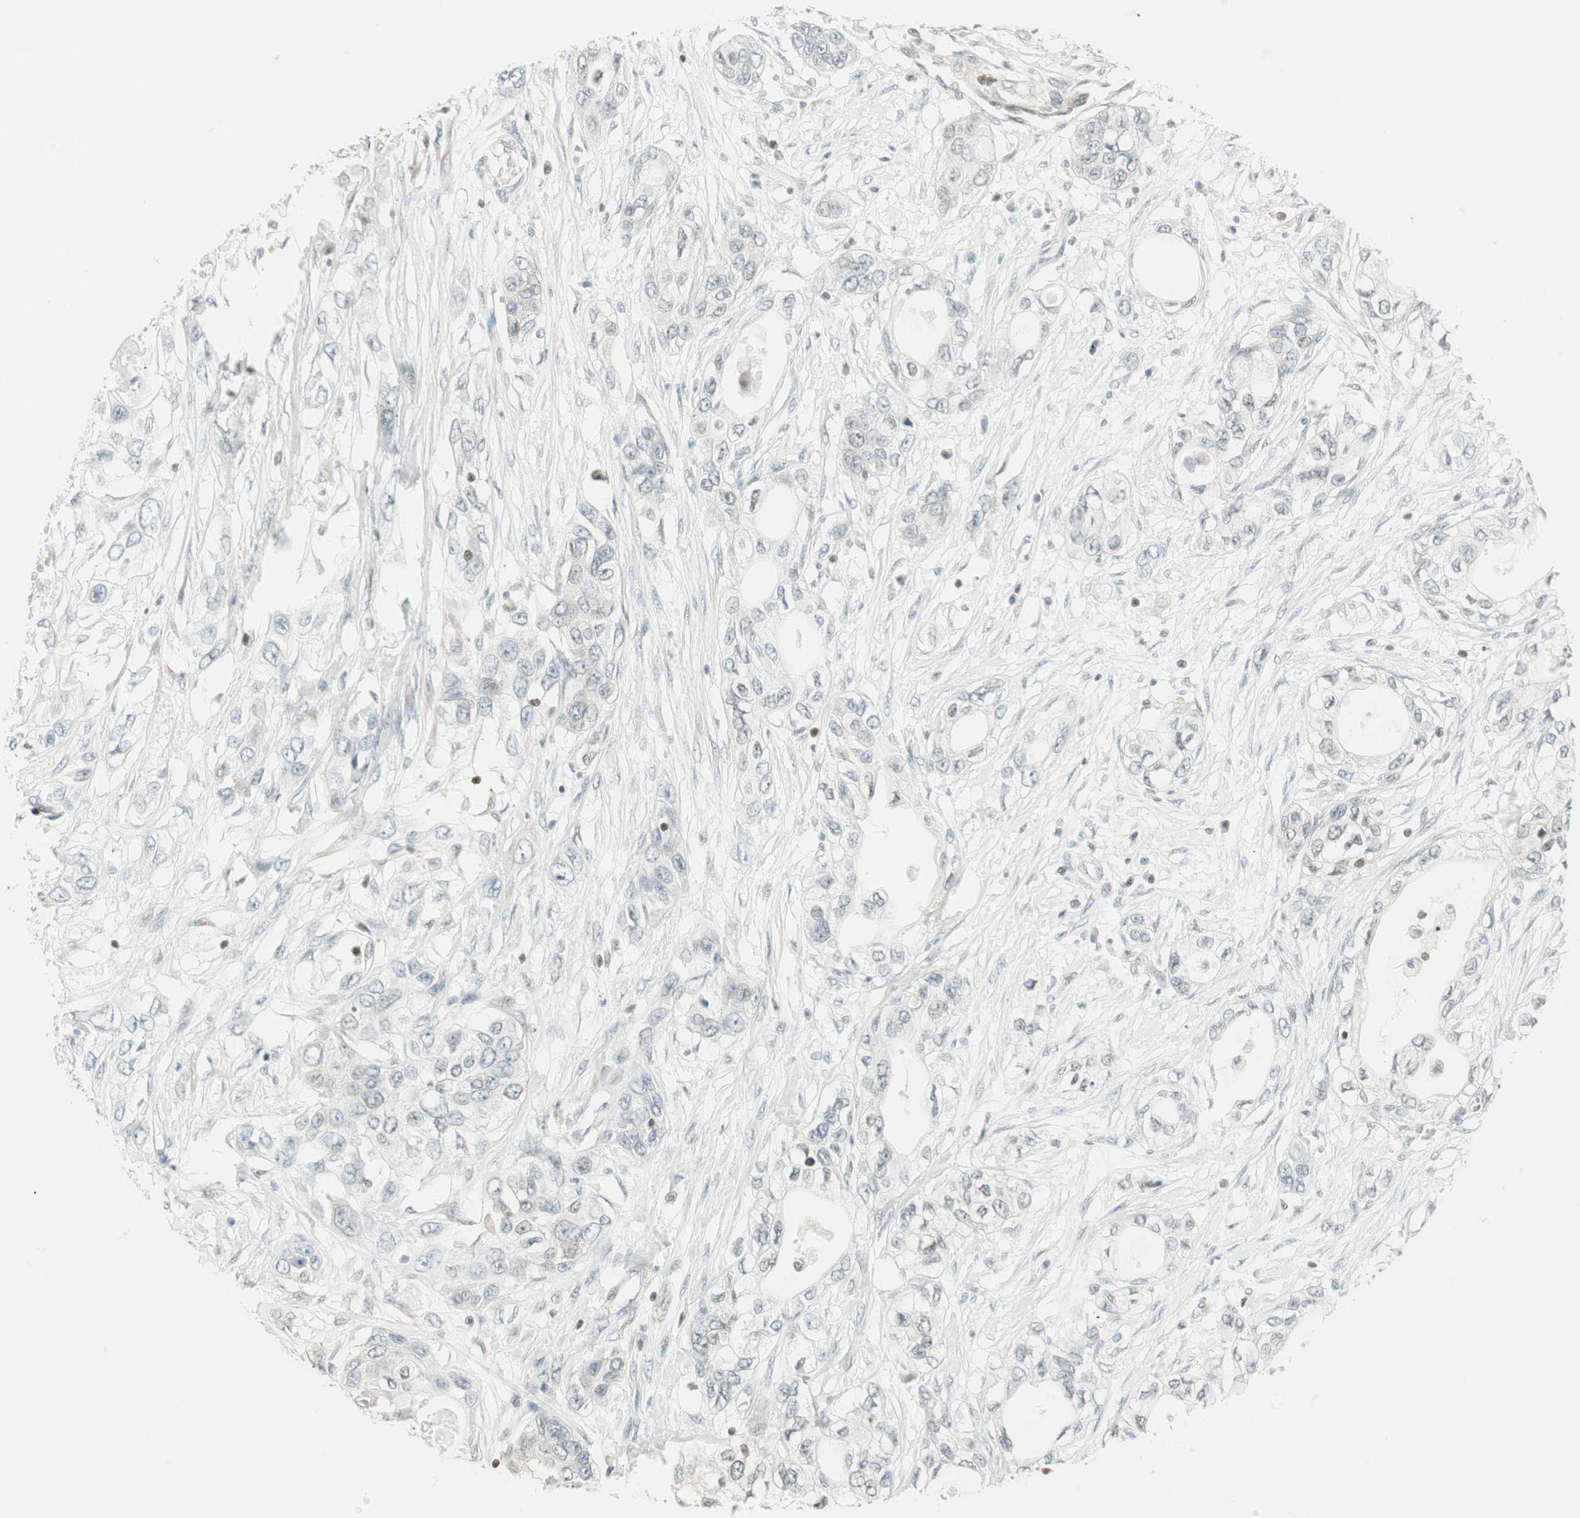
{"staining": {"intensity": "negative", "quantity": "none", "location": "none"}, "tissue": "pancreatic cancer", "cell_type": "Tumor cells", "image_type": "cancer", "snomed": [{"axis": "morphology", "description": "Adenocarcinoma, NOS"}, {"axis": "topography", "description": "Pancreas"}], "caption": "Immunohistochemical staining of human pancreatic adenocarcinoma reveals no significant staining in tumor cells. Brightfield microscopy of immunohistochemistry stained with DAB (brown) and hematoxylin (blue), captured at high magnification.", "gene": "PPP1CA", "patient": {"sex": "female", "age": 70}}